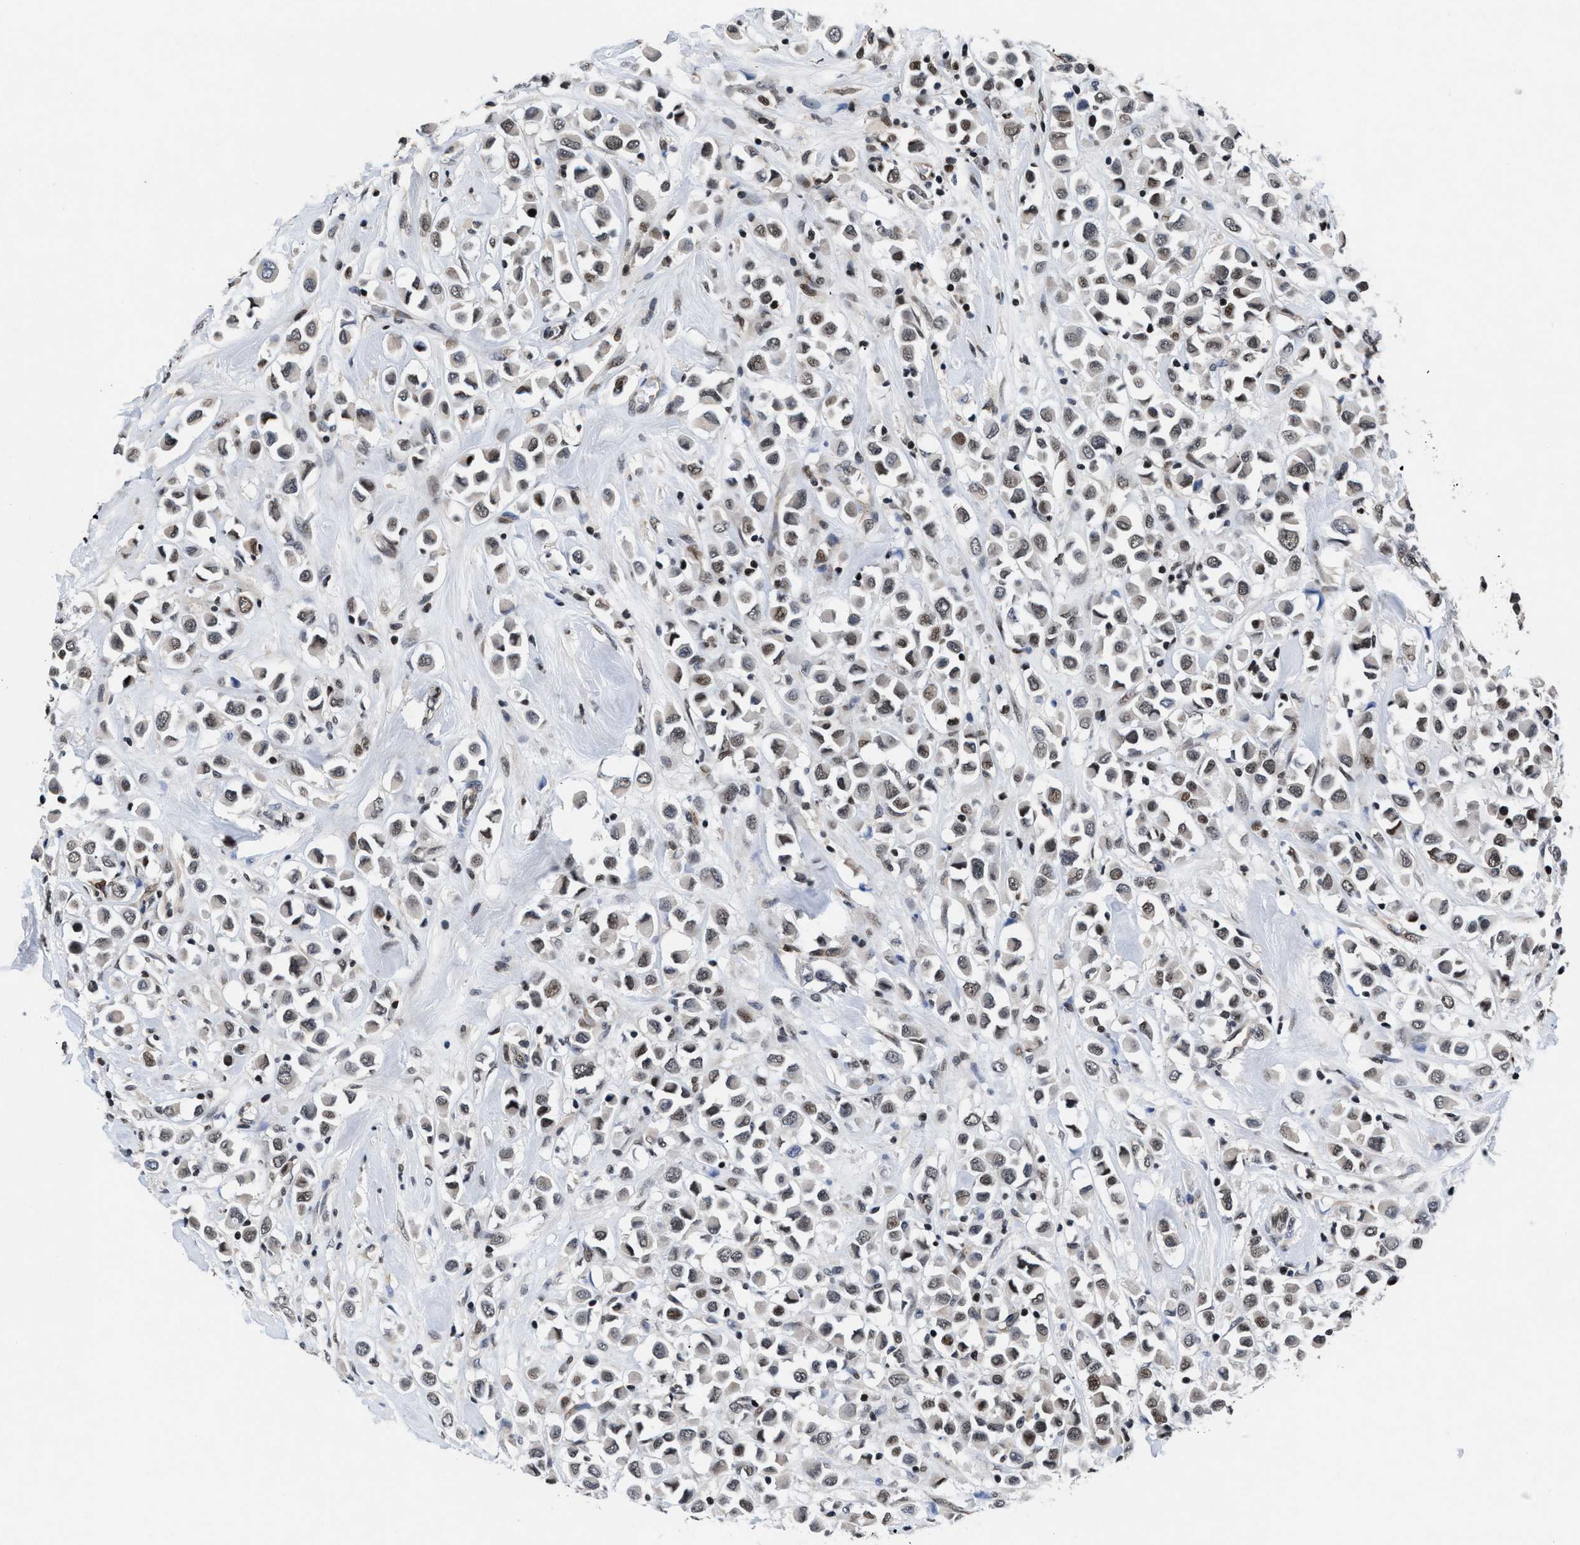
{"staining": {"intensity": "weak", "quantity": ">75%", "location": "nuclear"}, "tissue": "breast cancer", "cell_type": "Tumor cells", "image_type": "cancer", "snomed": [{"axis": "morphology", "description": "Duct carcinoma"}, {"axis": "topography", "description": "Breast"}], "caption": "A low amount of weak nuclear positivity is identified in about >75% of tumor cells in breast infiltrating ductal carcinoma tissue. (DAB IHC with brightfield microscopy, high magnification).", "gene": "WDR81", "patient": {"sex": "female", "age": 61}}